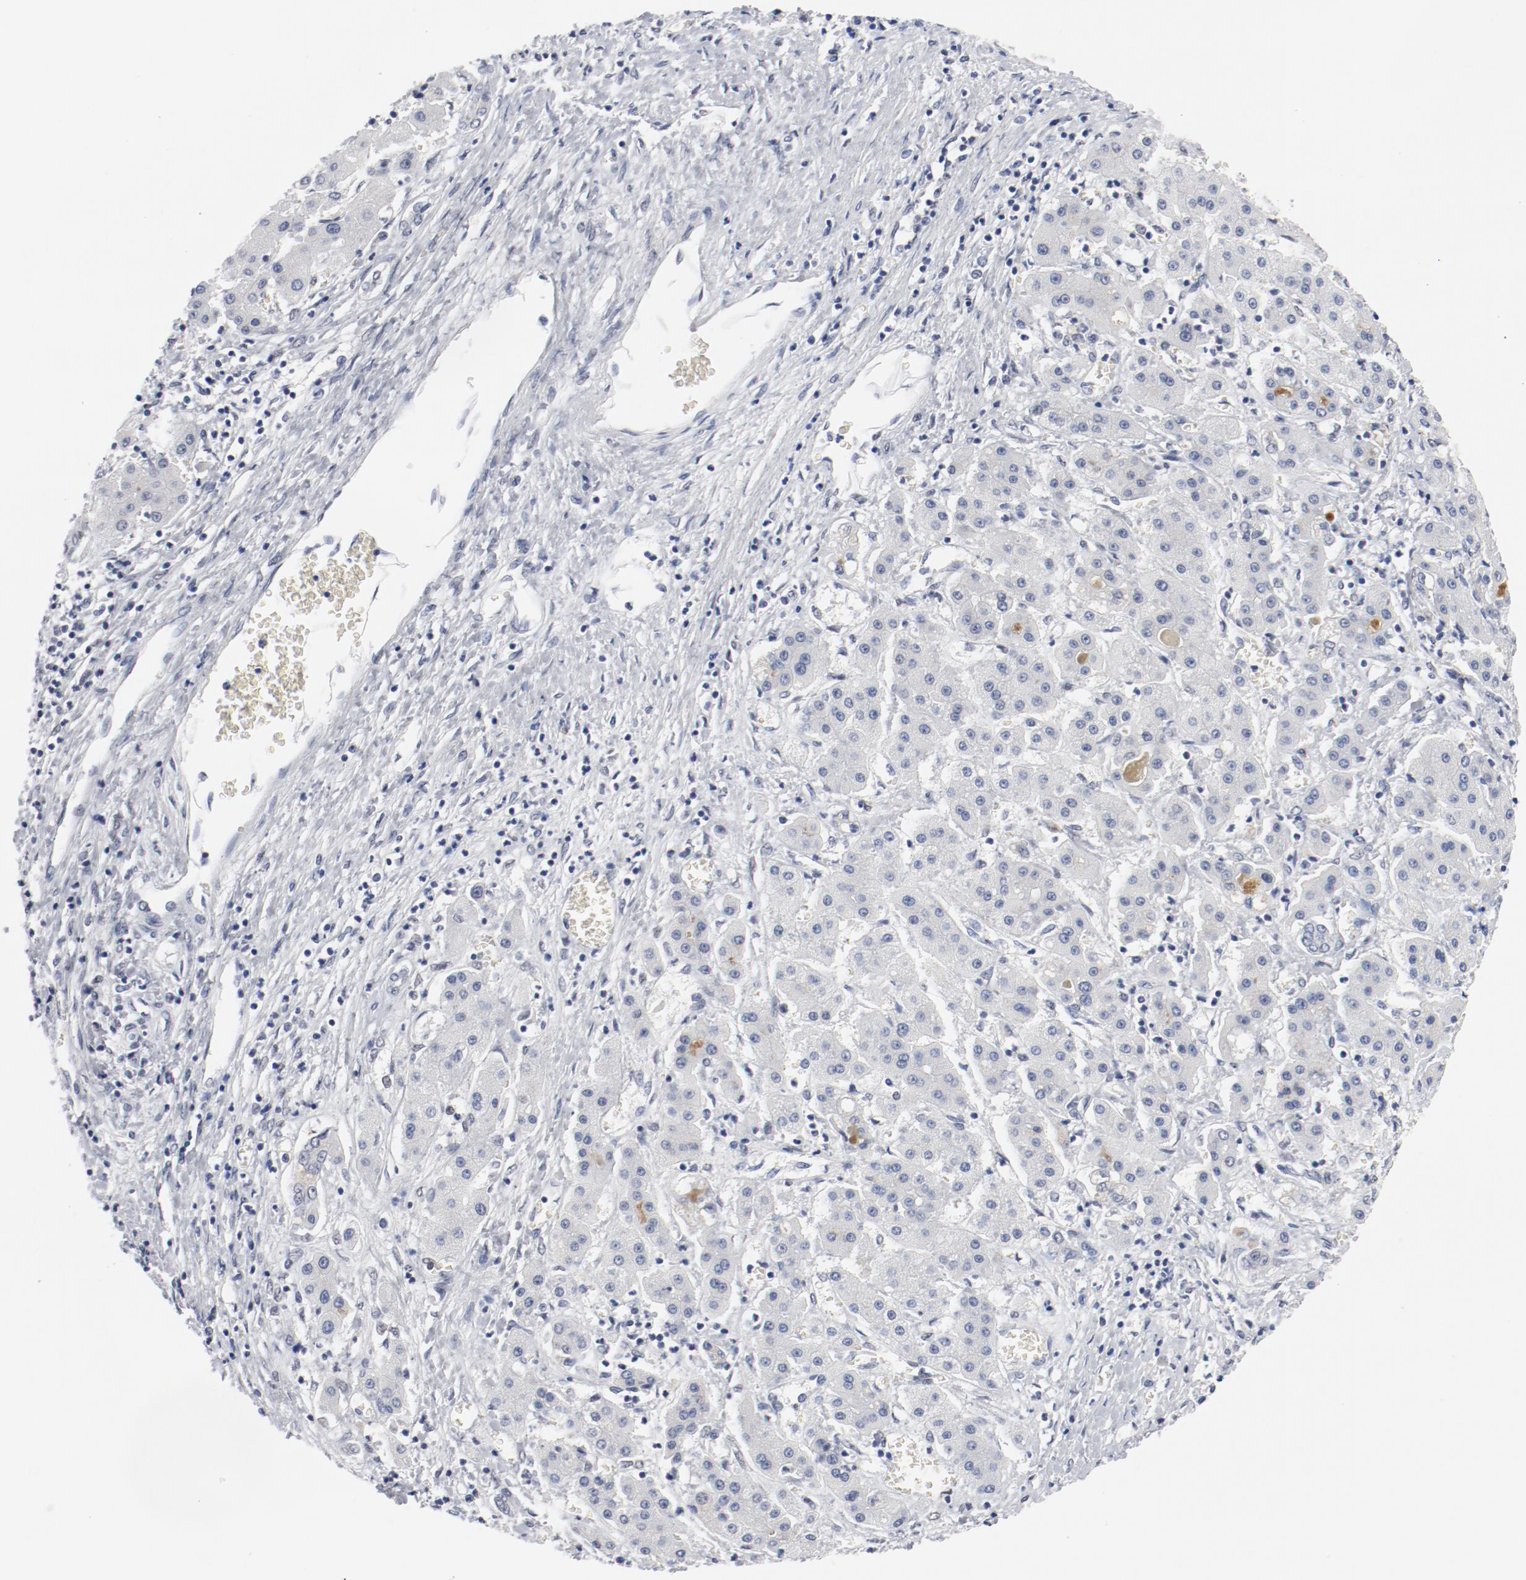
{"staining": {"intensity": "negative", "quantity": "none", "location": "none"}, "tissue": "liver cancer", "cell_type": "Tumor cells", "image_type": "cancer", "snomed": [{"axis": "morphology", "description": "Carcinoma, Hepatocellular, NOS"}, {"axis": "topography", "description": "Liver"}], "caption": "This is an IHC micrograph of human hepatocellular carcinoma (liver). There is no positivity in tumor cells.", "gene": "ARNT", "patient": {"sex": "male", "age": 24}}